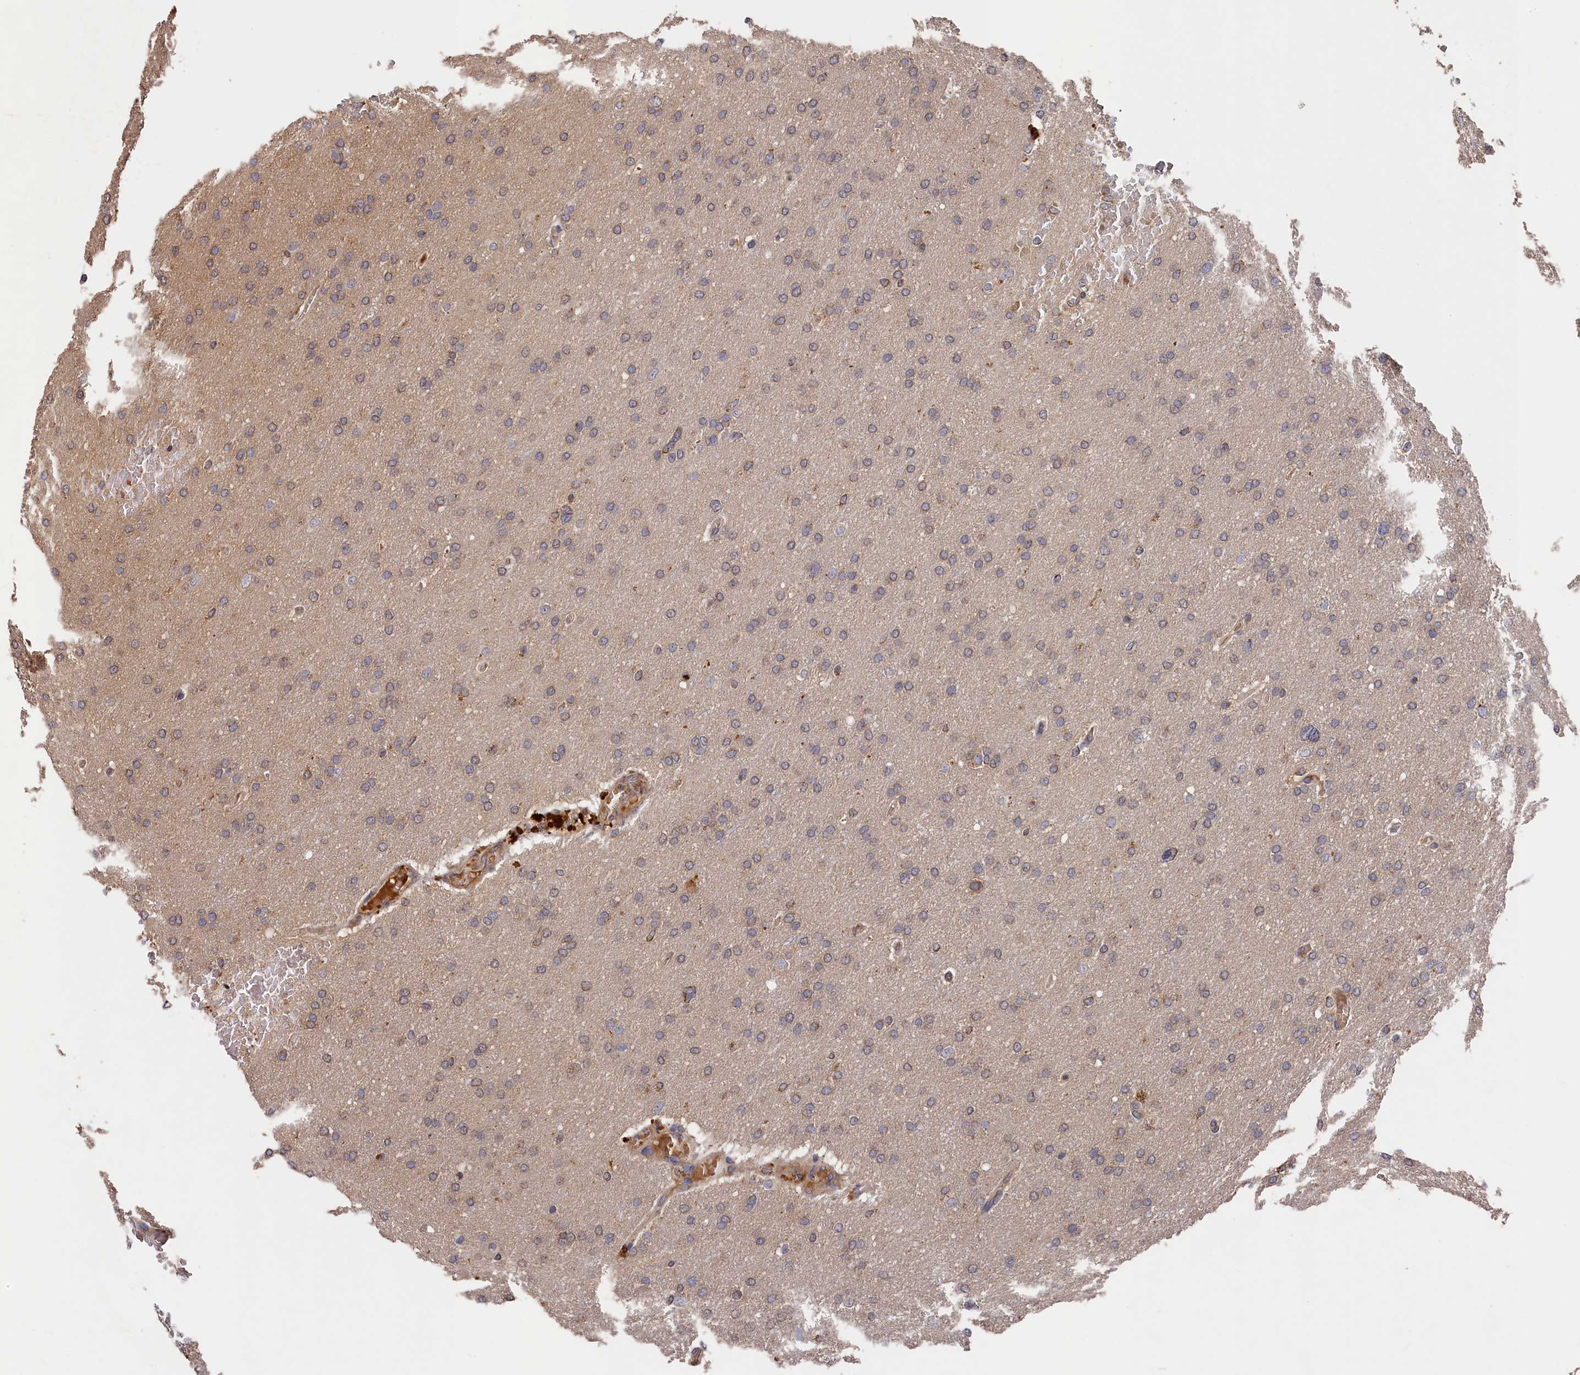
{"staining": {"intensity": "weak", "quantity": "25%-75%", "location": "cytoplasmic/membranous"}, "tissue": "glioma", "cell_type": "Tumor cells", "image_type": "cancer", "snomed": [{"axis": "morphology", "description": "Glioma, malignant, High grade"}, {"axis": "topography", "description": "Cerebral cortex"}], "caption": "Tumor cells reveal weak cytoplasmic/membranous expression in approximately 25%-75% of cells in glioma. (Brightfield microscopy of DAB IHC at high magnification).", "gene": "DHRS11", "patient": {"sex": "female", "age": 36}}